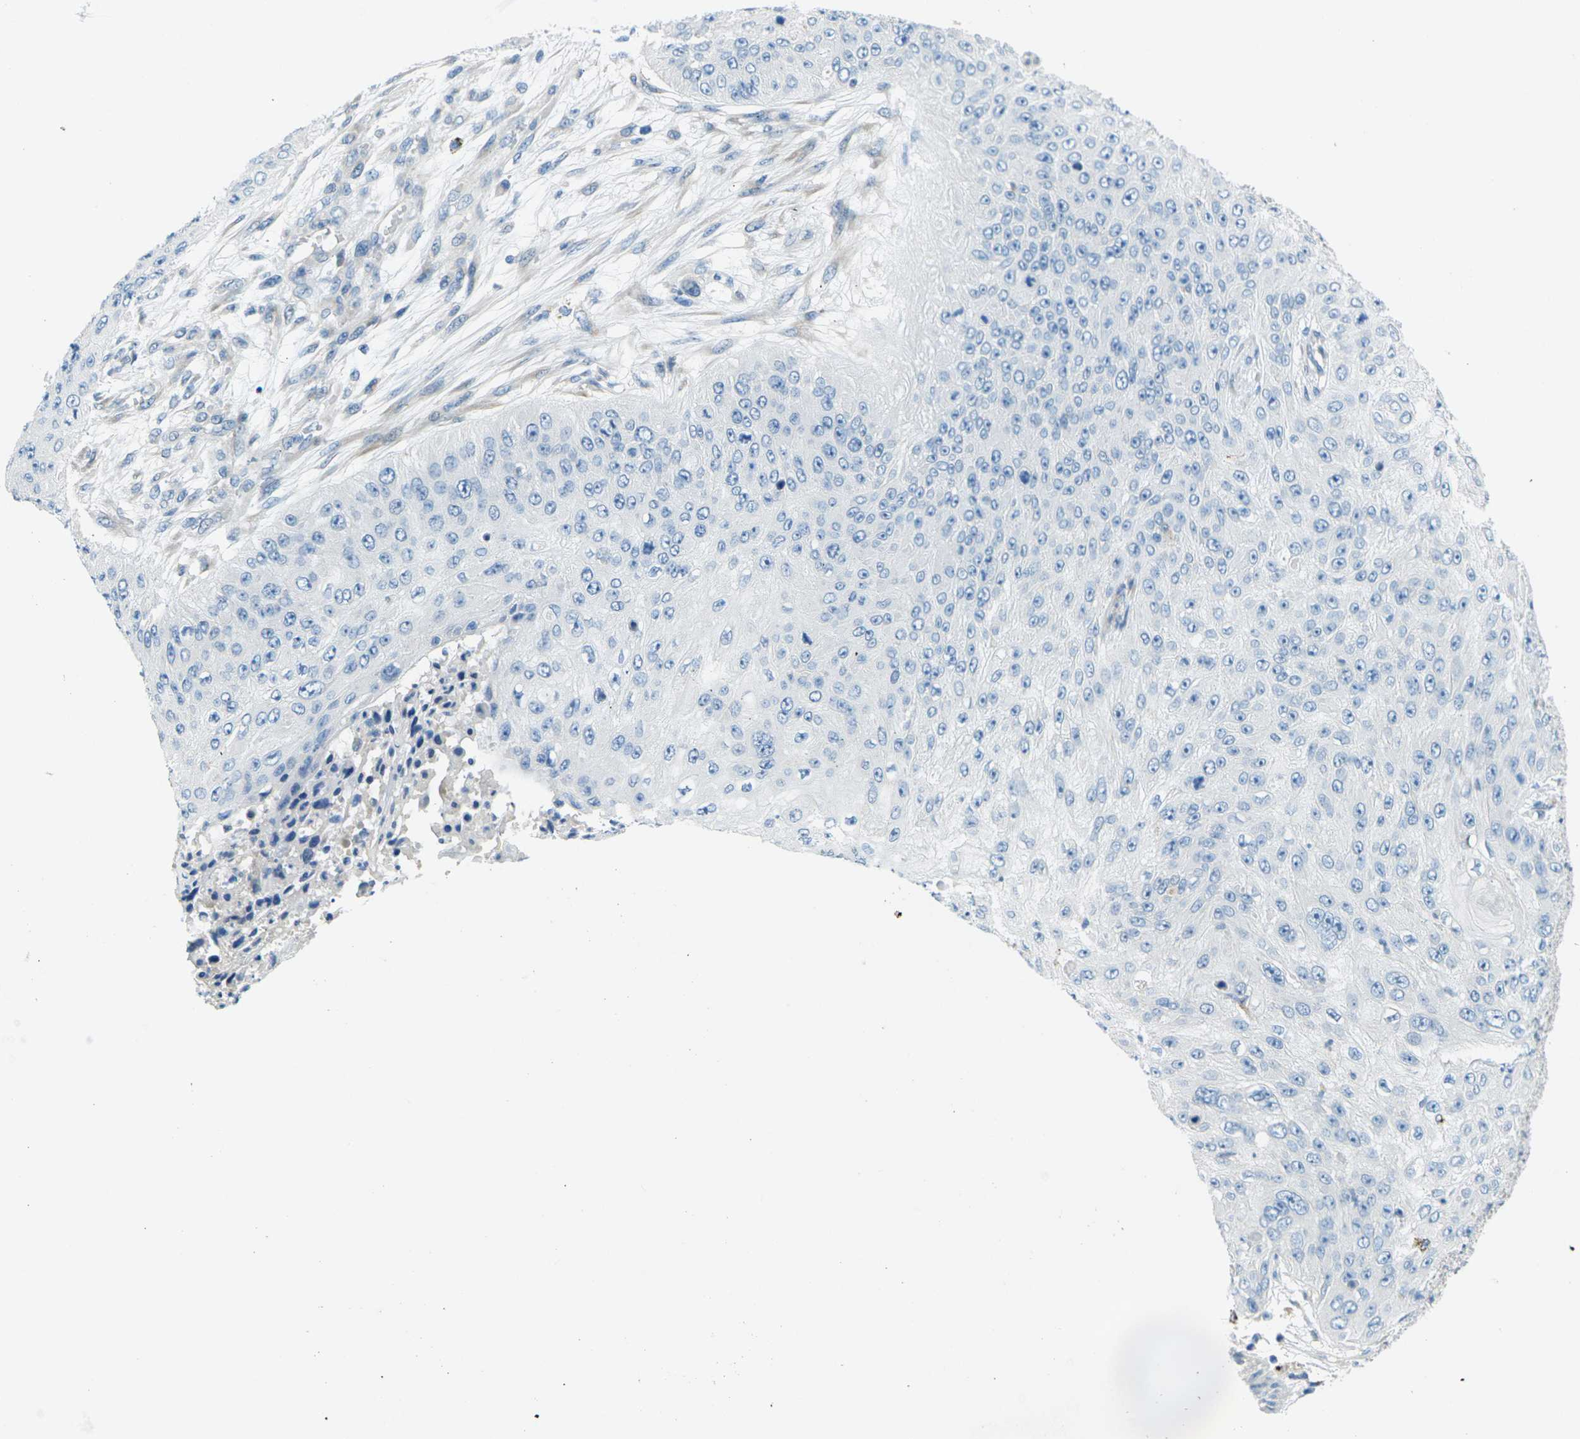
{"staining": {"intensity": "negative", "quantity": "none", "location": "none"}, "tissue": "skin cancer", "cell_type": "Tumor cells", "image_type": "cancer", "snomed": [{"axis": "morphology", "description": "Squamous cell carcinoma, NOS"}, {"axis": "topography", "description": "Skin"}], "caption": "DAB (3,3'-diaminobenzidine) immunohistochemical staining of human squamous cell carcinoma (skin) reveals no significant positivity in tumor cells.", "gene": "CYP2C8", "patient": {"sex": "female", "age": 80}}